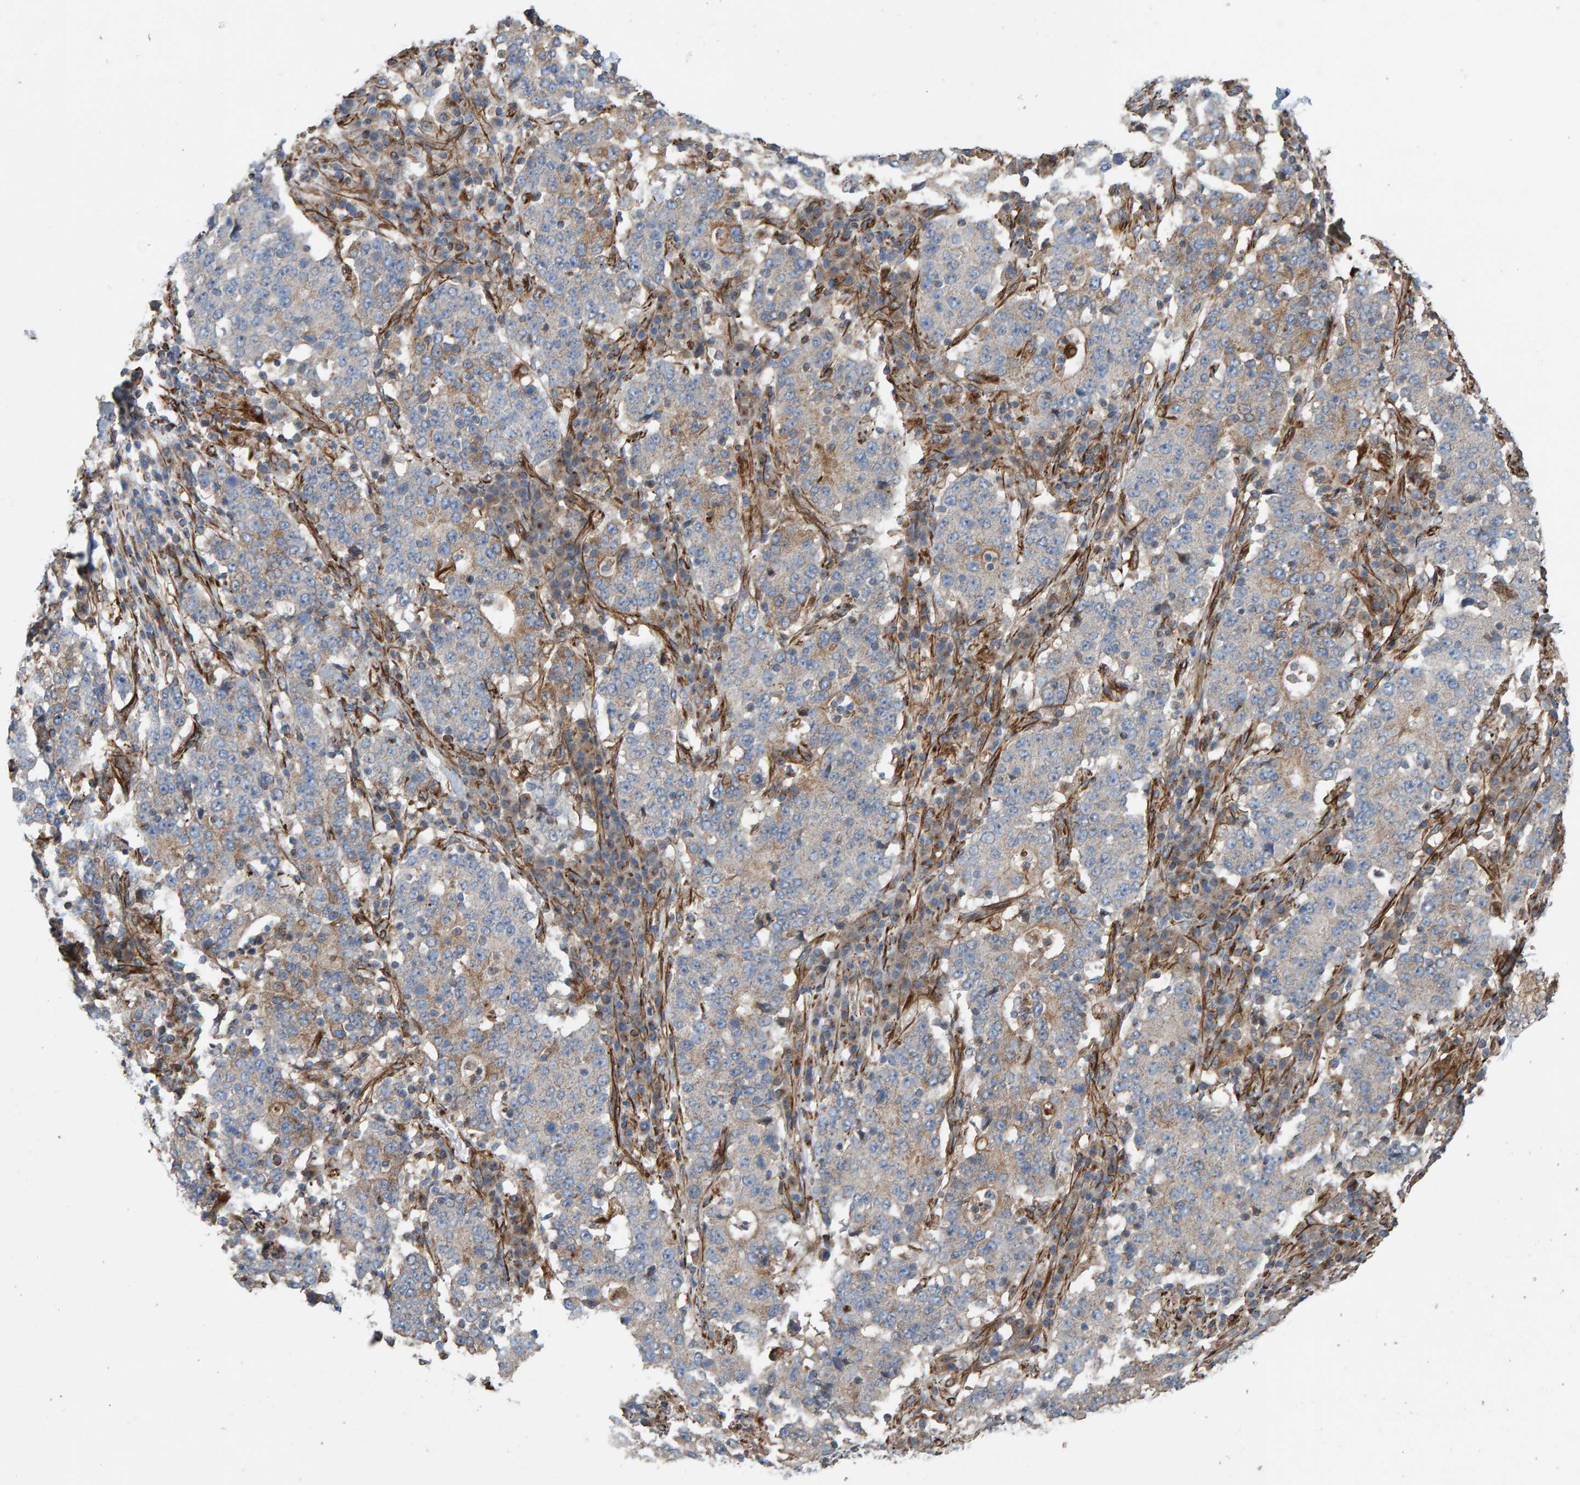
{"staining": {"intensity": "weak", "quantity": "<25%", "location": "cytoplasmic/membranous"}, "tissue": "stomach cancer", "cell_type": "Tumor cells", "image_type": "cancer", "snomed": [{"axis": "morphology", "description": "Adenocarcinoma, NOS"}, {"axis": "topography", "description": "Stomach"}], "caption": "The immunohistochemistry (IHC) photomicrograph has no significant positivity in tumor cells of adenocarcinoma (stomach) tissue.", "gene": "ZNF347", "patient": {"sex": "male", "age": 59}}